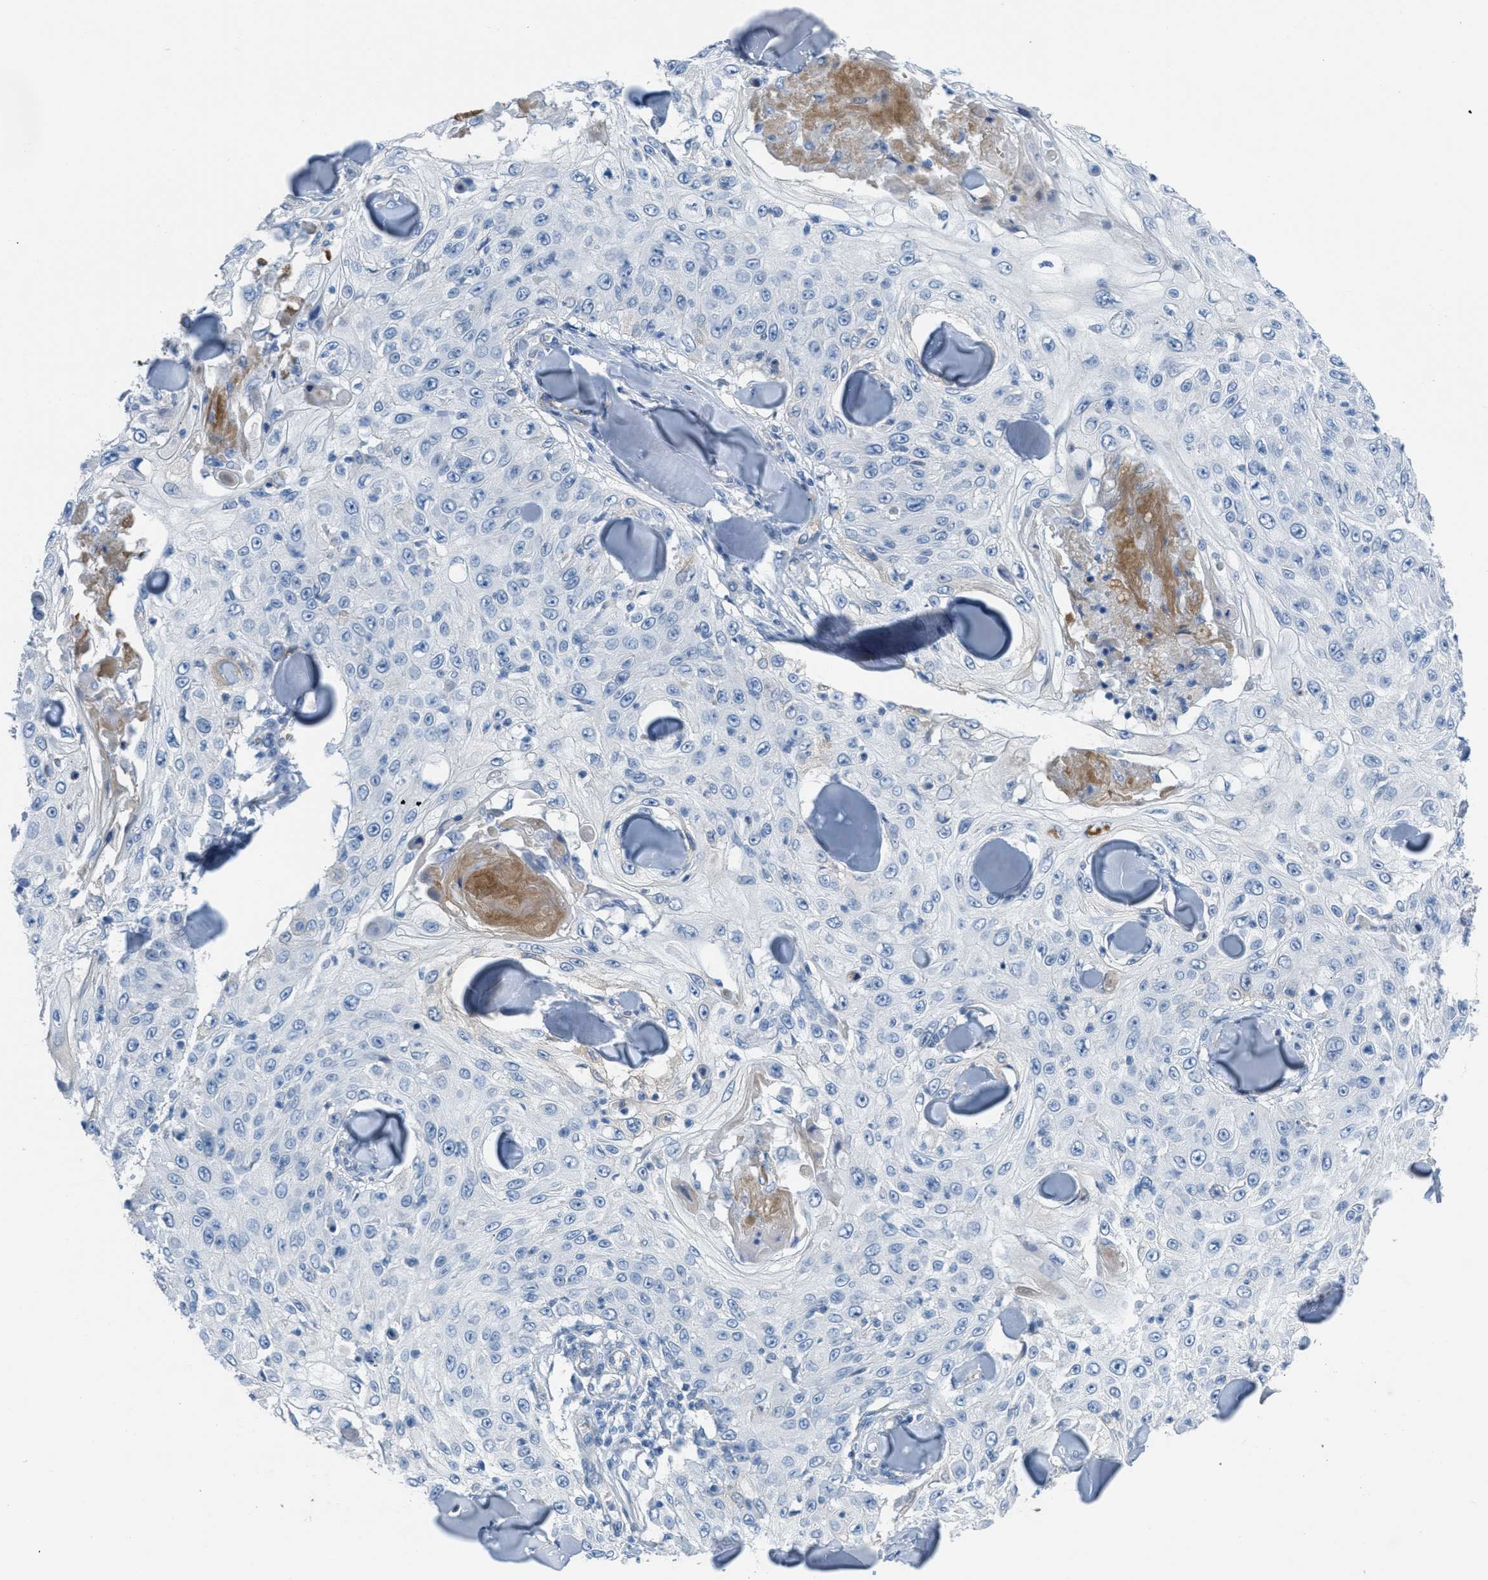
{"staining": {"intensity": "negative", "quantity": "none", "location": "none"}, "tissue": "skin cancer", "cell_type": "Tumor cells", "image_type": "cancer", "snomed": [{"axis": "morphology", "description": "Squamous cell carcinoma, NOS"}, {"axis": "topography", "description": "Skin"}], "caption": "A high-resolution photomicrograph shows IHC staining of squamous cell carcinoma (skin), which exhibits no significant expression in tumor cells.", "gene": "CRB3", "patient": {"sex": "male", "age": 86}}